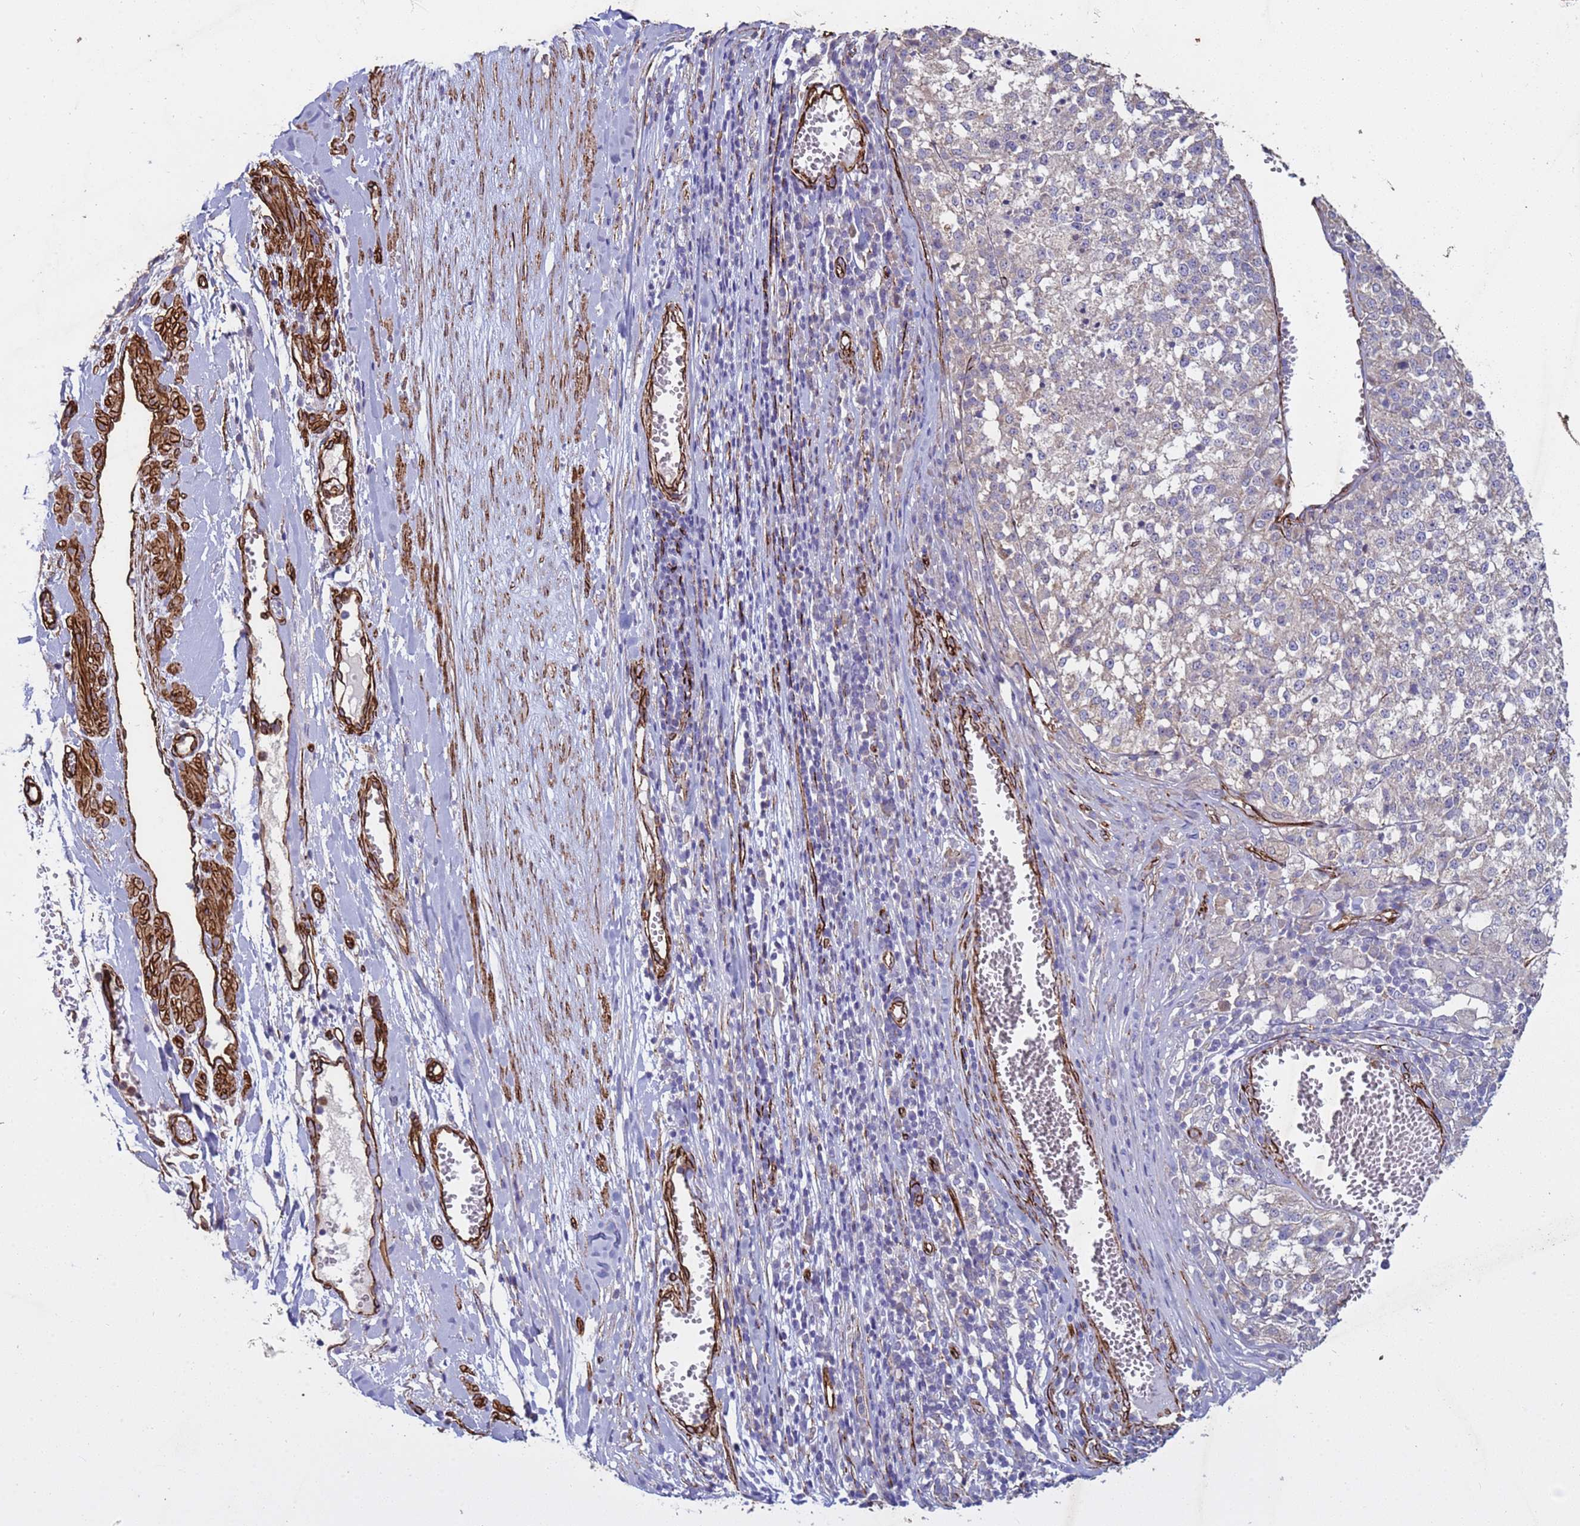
{"staining": {"intensity": "negative", "quantity": "none", "location": "none"}, "tissue": "melanoma", "cell_type": "Tumor cells", "image_type": "cancer", "snomed": [{"axis": "morphology", "description": "Malignant melanoma, NOS"}, {"axis": "topography", "description": "Skin"}], "caption": "Immunohistochemical staining of human melanoma exhibits no significant staining in tumor cells. (DAB IHC visualized using brightfield microscopy, high magnification).", "gene": "GASK1A", "patient": {"sex": "female", "age": 64}}